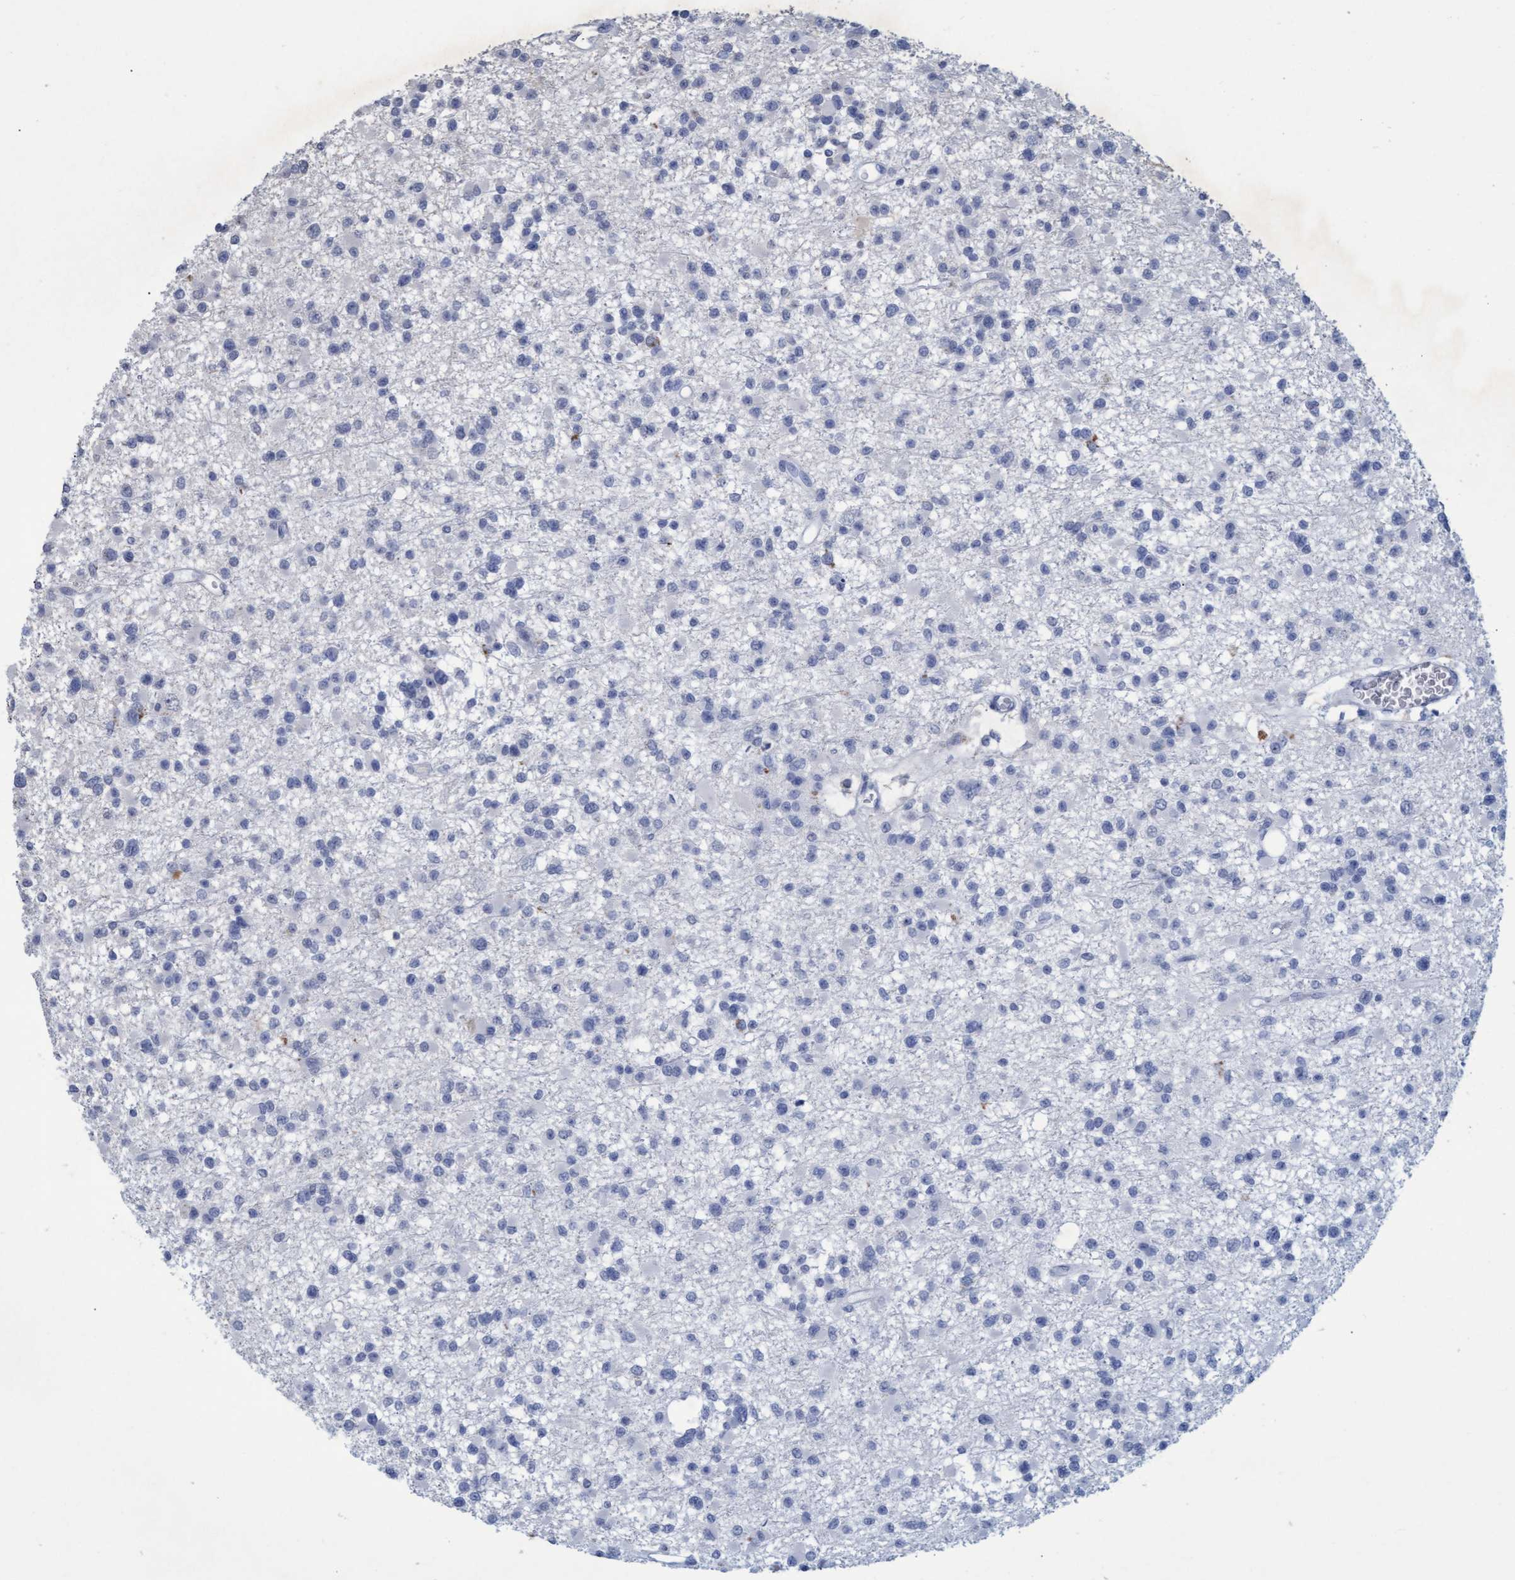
{"staining": {"intensity": "negative", "quantity": "none", "location": "none"}, "tissue": "glioma", "cell_type": "Tumor cells", "image_type": "cancer", "snomed": [{"axis": "morphology", "description": "Glioma, malignant, Low grade"}, {"axis": "topography", "description": "Brain"}], "caption": "This photomicrograph is of glioma stained with immunohistochemistry to label a protein in brown with the nuclei are counter-stained blue. There is no staining in tumor cells.", "gene": "GALC", "patient": {"sex": "female", "age": 22}}